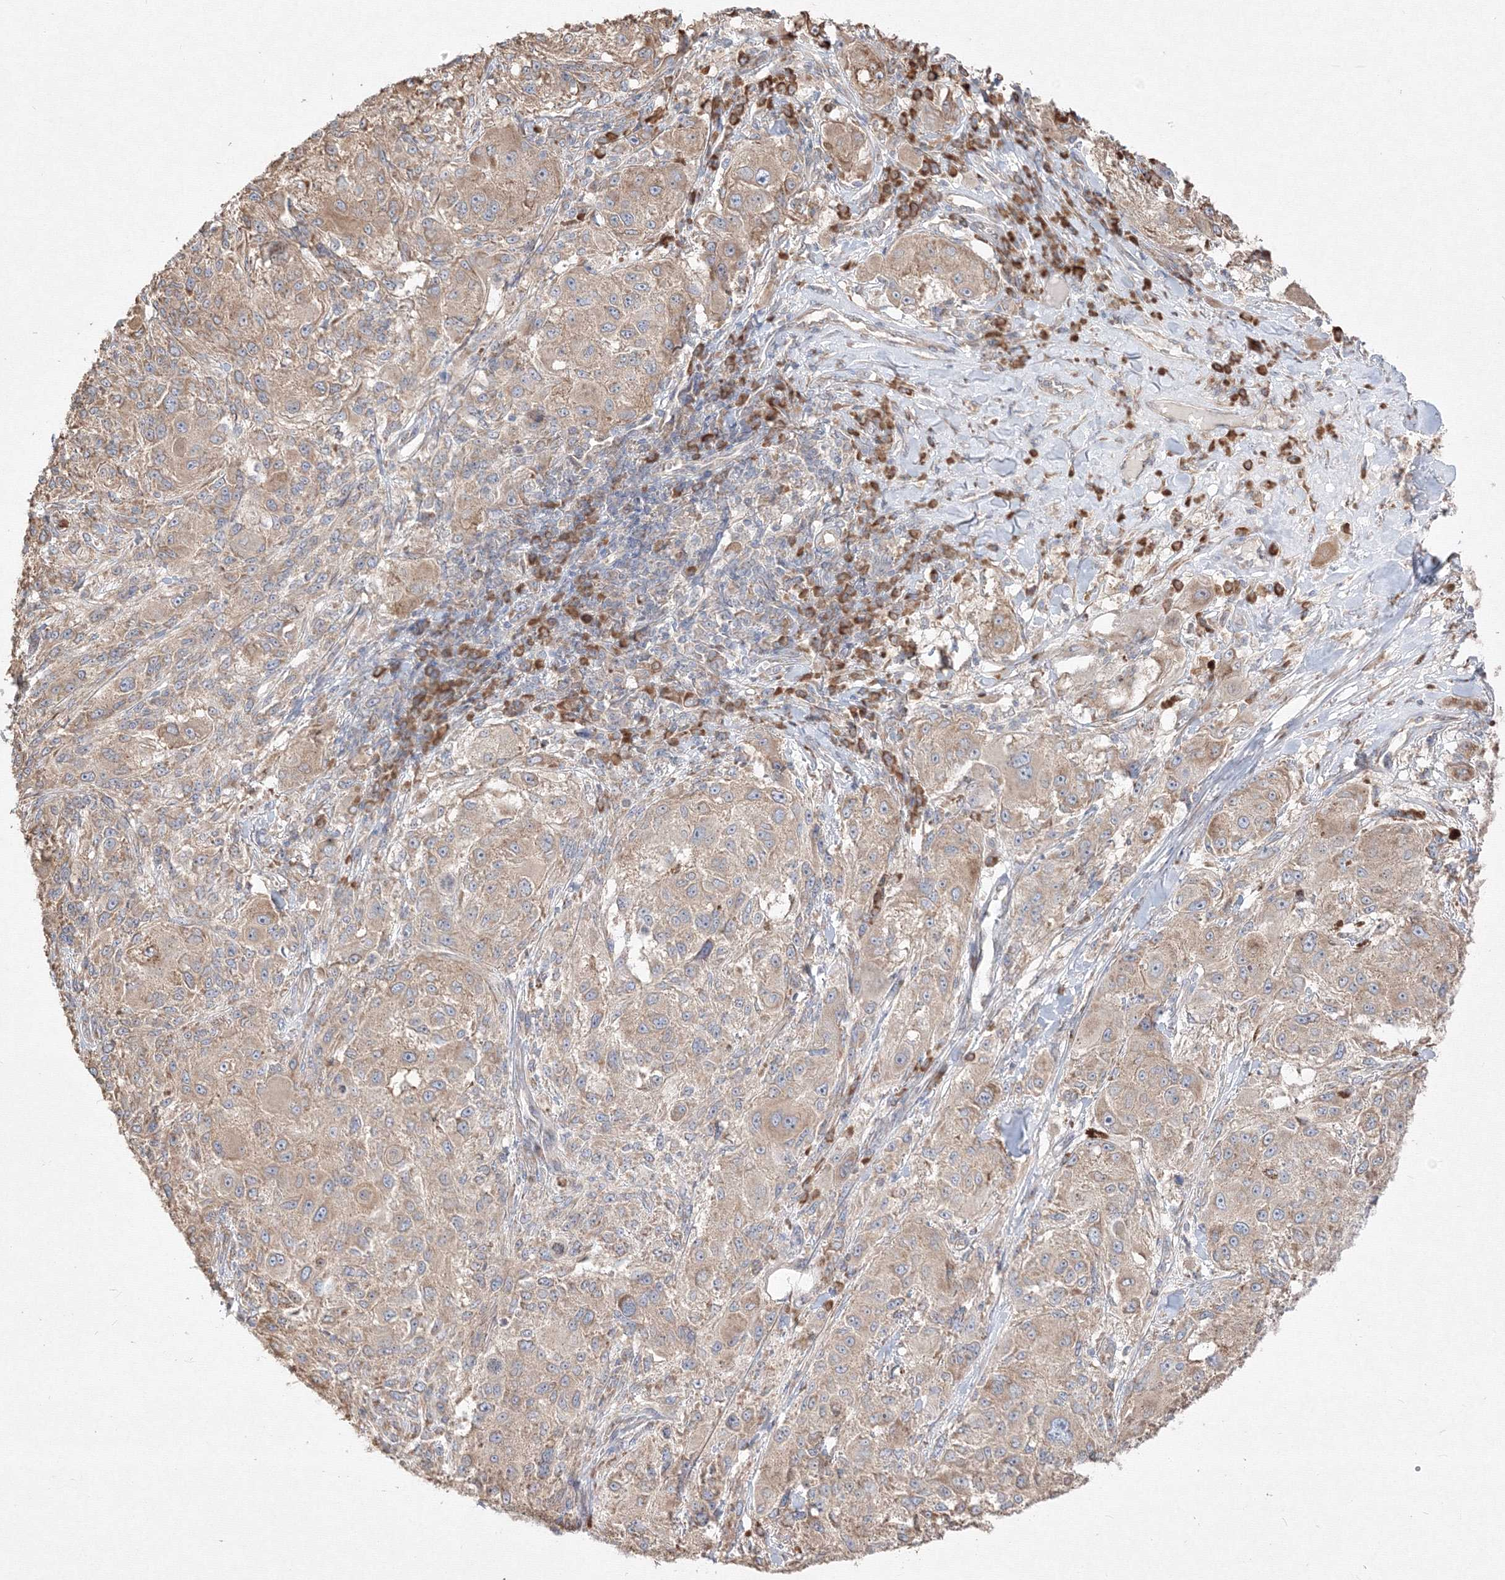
{"staining": {"intensity": "weak", "quantity": ">75%", "location": "cytoplasmic/membranous"}, "tissue": "melanoma", "cell_type": "Tumor cells", "image_type": "cancer", "snomed": [{"axis": "morphology", "description": "Necrosis, NOS"}, {"axis": "morphology", "description": "Malignant melanoma, NOS"}, {"axis": "topography", "description": "Skin"}], "caption": "A brown stain labels weak cytoplasmic/membranous staining of a protein in human malignant melanoma tumor cells.", "gene": "FBXL8", "patient": {"sex": "female", "age": 87}}